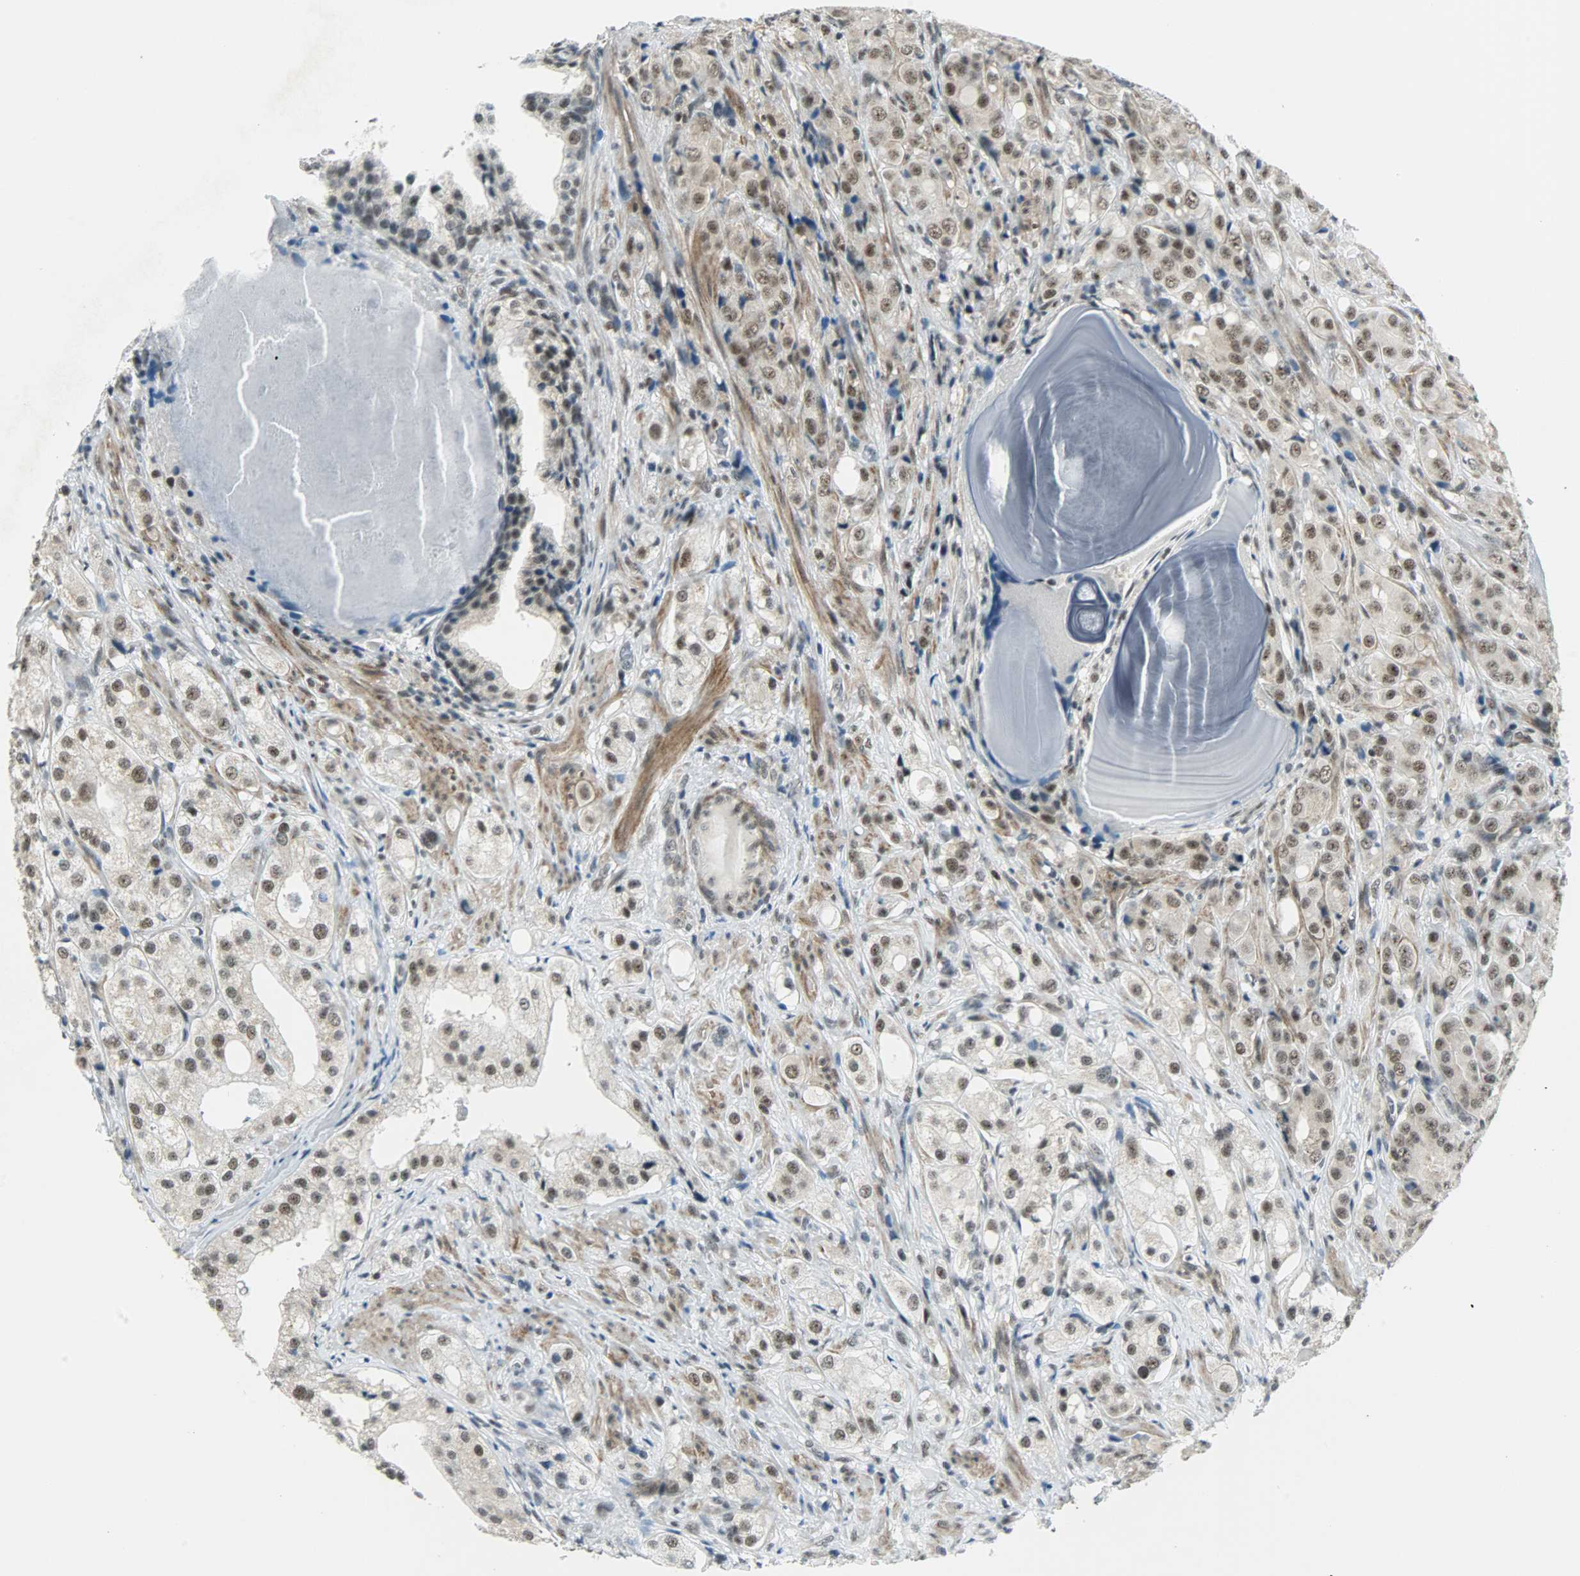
{"staining": {"intensity": "moderate", "quantity": ">75%", "location": "nuclear"}, "tissue": "prostate cancer", "cell_type": "Tumor cells", "image_type": "cancer", "snomed": [{"axis": "morphology", "description": "Adenocarcinoma, High grade"}, {"axis": "topography", "description": "Prostate"}], "caption": "Tumor cells display medium levels of moderate nuclear positivity in about >75% of cells in human prostate adenocarcinoma (high-grade).", "gene": "SUGP1", "patient": {"sex": "male", "age": 68}}